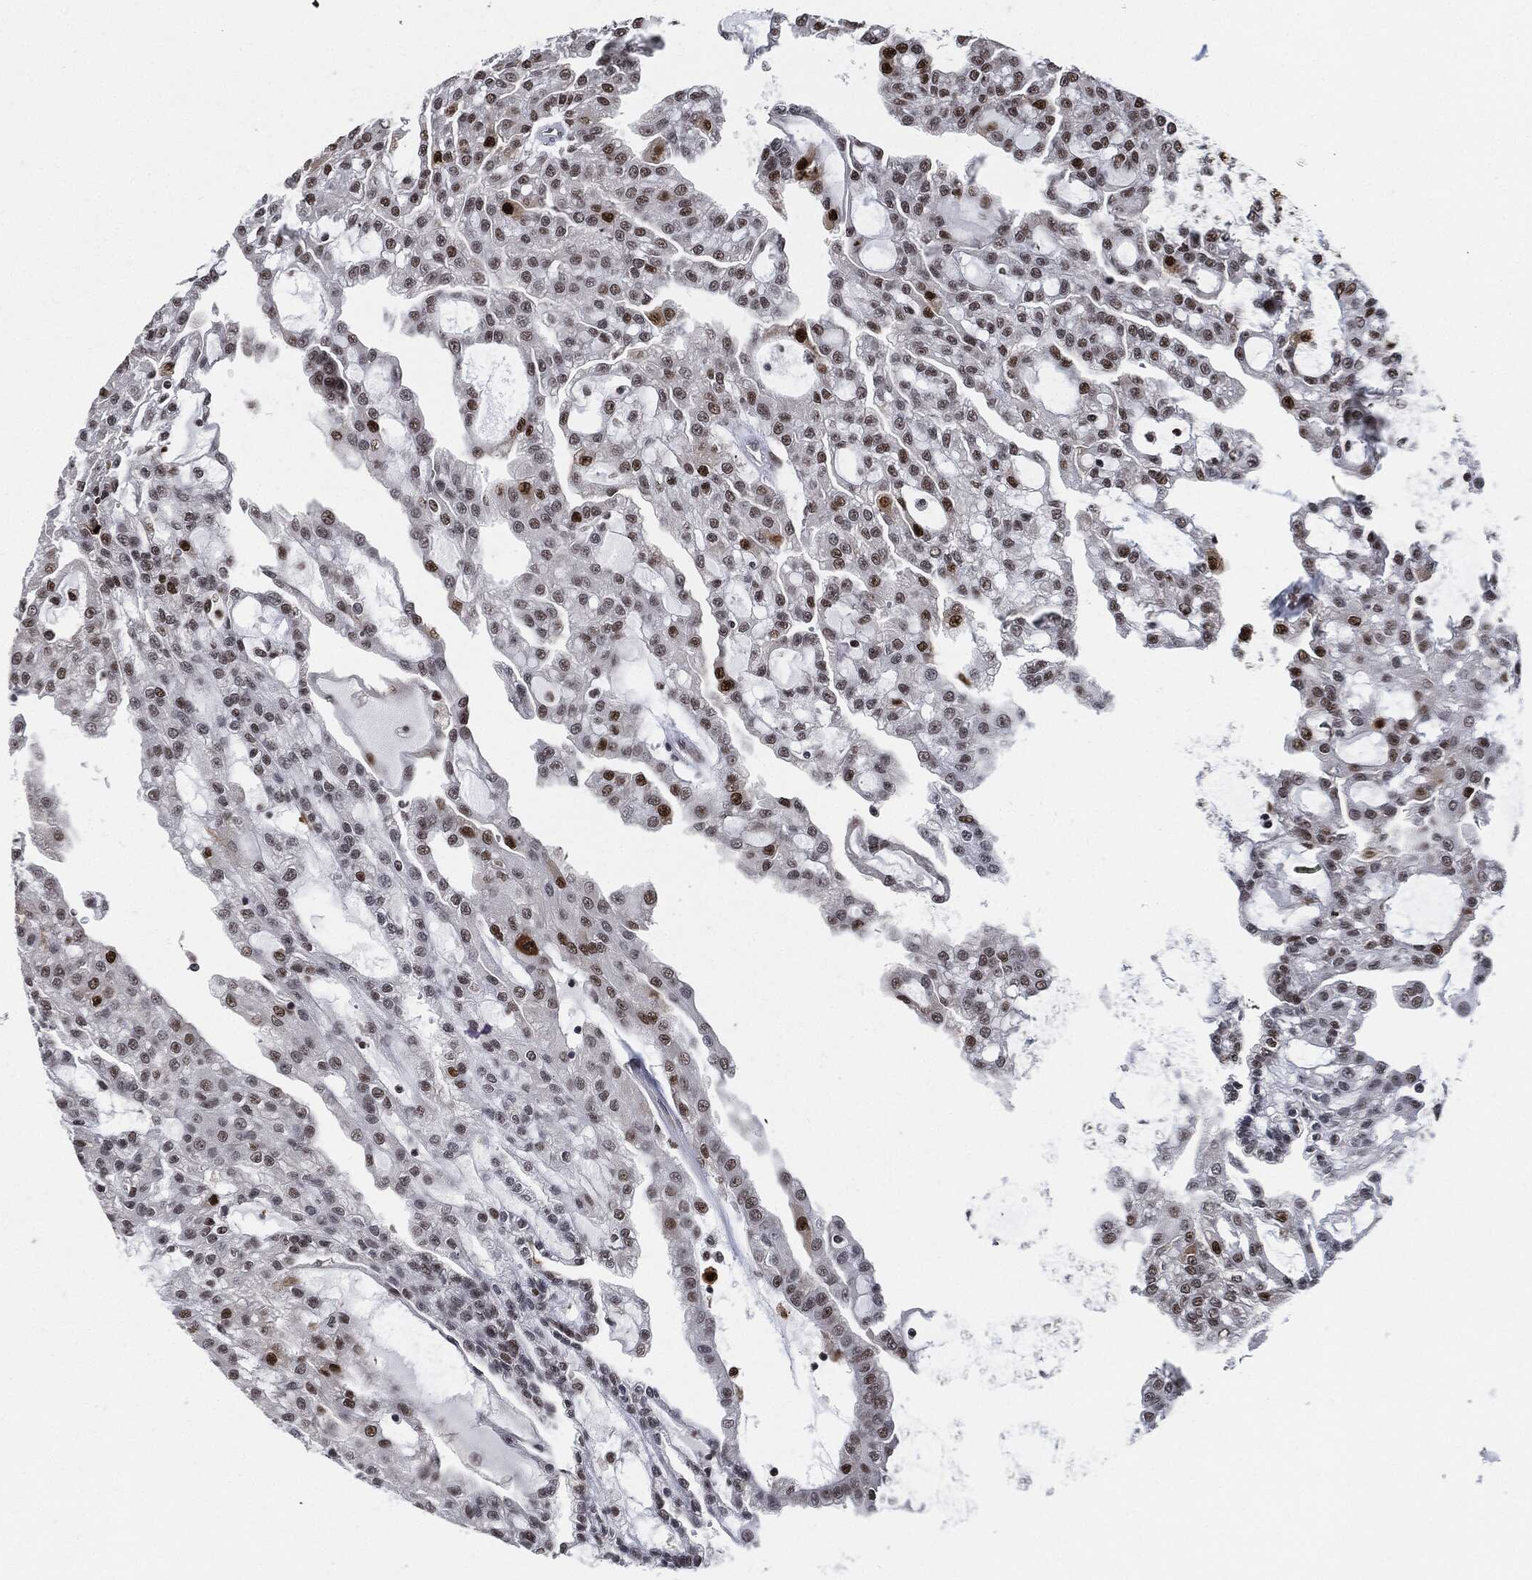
{"staining": {"intensity": "strong", "quantity": "25%-75%", "location": "nuclear"}, "tissue": "renal cancer", "cell_type": "Tumor cells", "image_type": "cancer", "snomed": [{"axis": "morphology", "description": "Adenocarcinoma, NOS"}, {"axis": "topography", "description": "Kidney"}], "caption": "About 25%-75% of tumor cells in human renal adenocarcinoma demonstrate strong nuclear protein expression as visualized by brown immunohistochemical staining.", "gene": "PCNA", "patient": {"sex": "male", "age": 63}}